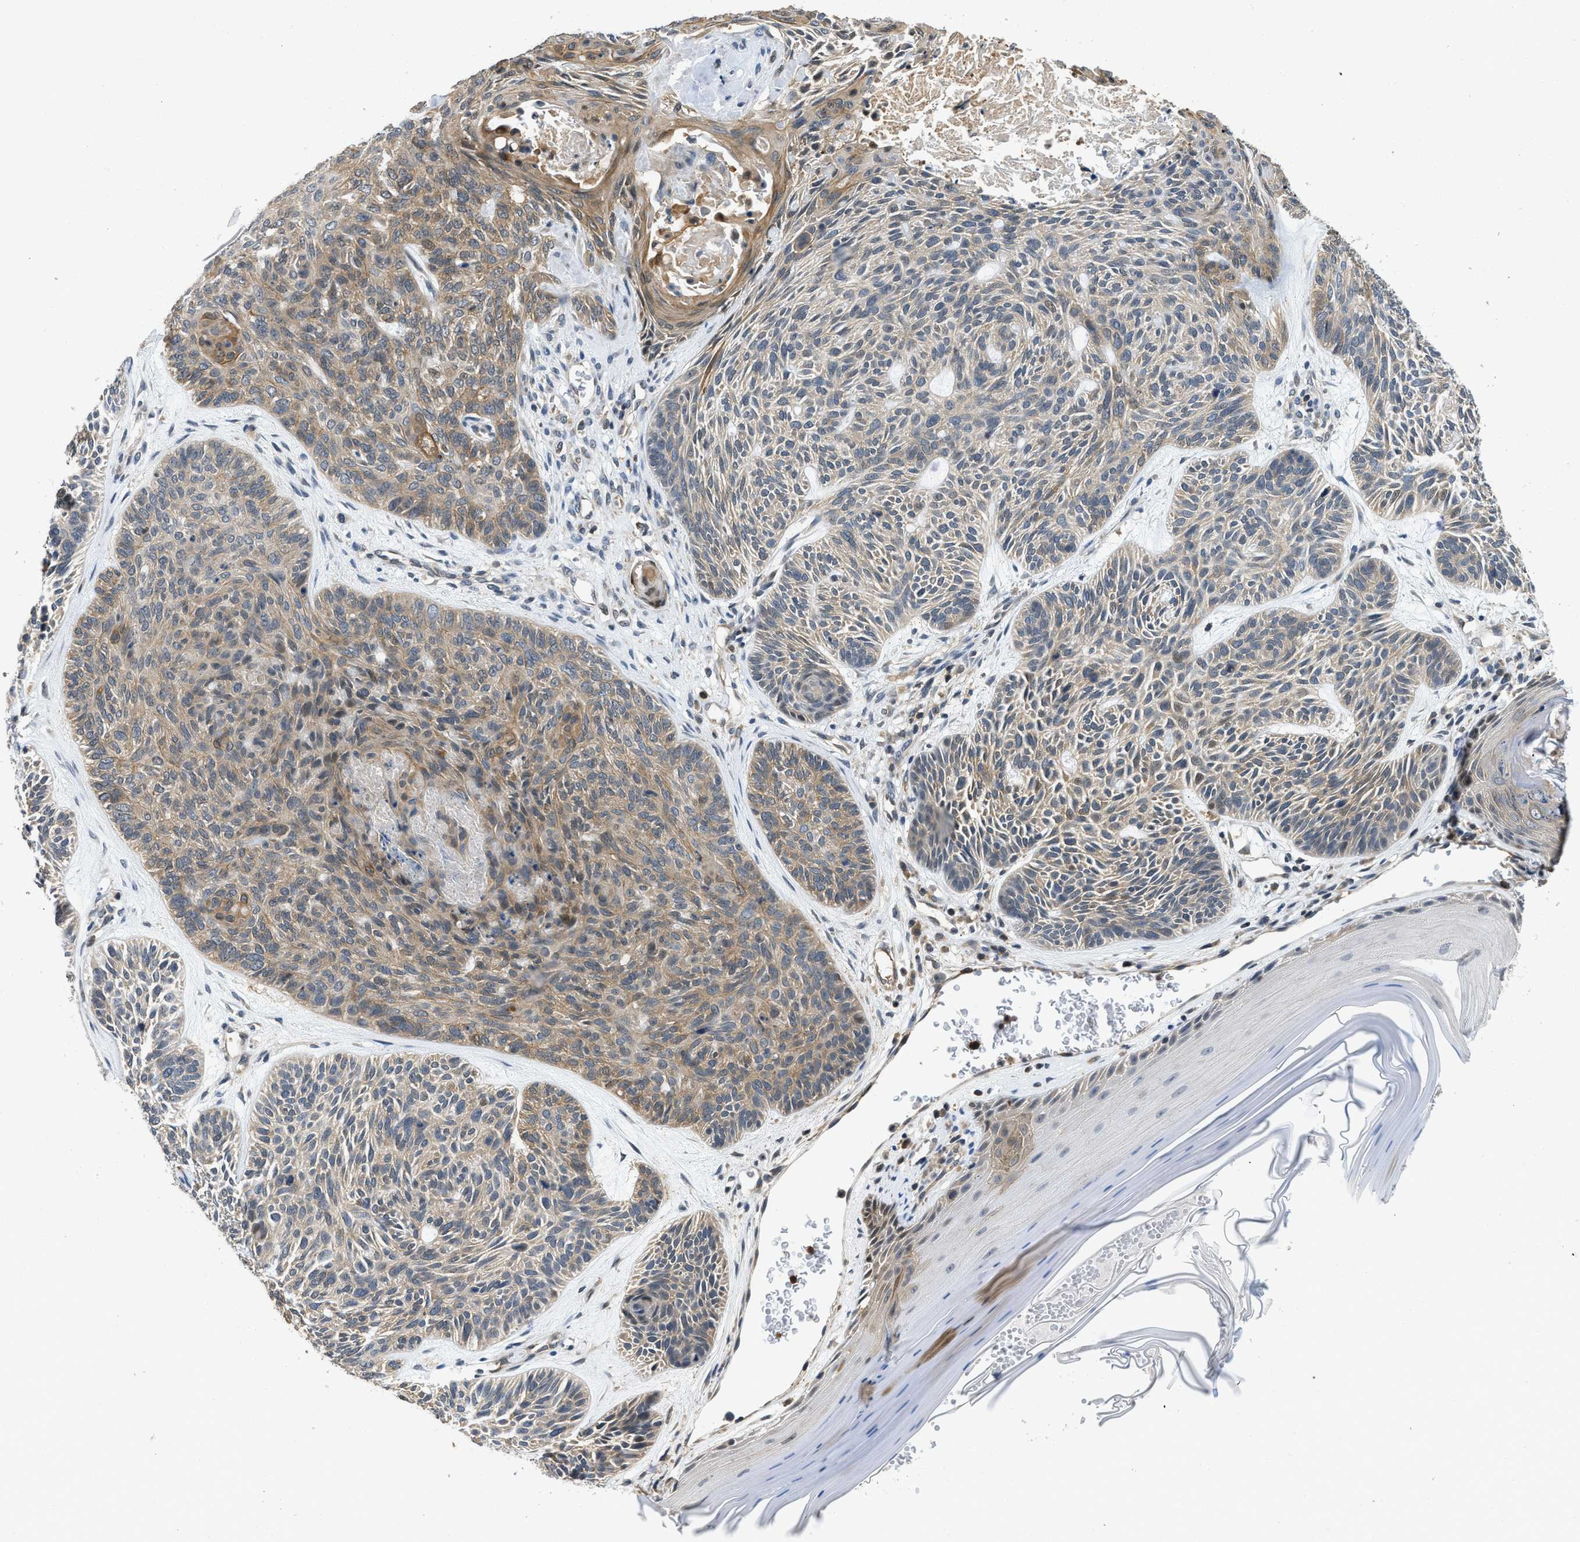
{"staining": {"intensity": "weak", "quantity": ">75%", "location": "cytoplasmic/membranous"}, "tissue": "skin cancer", "cell_type": "Tumor cells", "image_type": "cancer", "snomed": [{"axis": "morphology", "description": "Basal cell carcinoma"}, {"axis": "topography", "description": "Skin"}], "caption": "Immunohistochemistry photomicrograph of human skin basal cell carcinoma stained for a protein (brown), which displays low levels of weak cytoplasmic/membranous staining in about >75% of tumor cells.", "gene": "TES", "patient": {"sex": "male", "age": 55}}